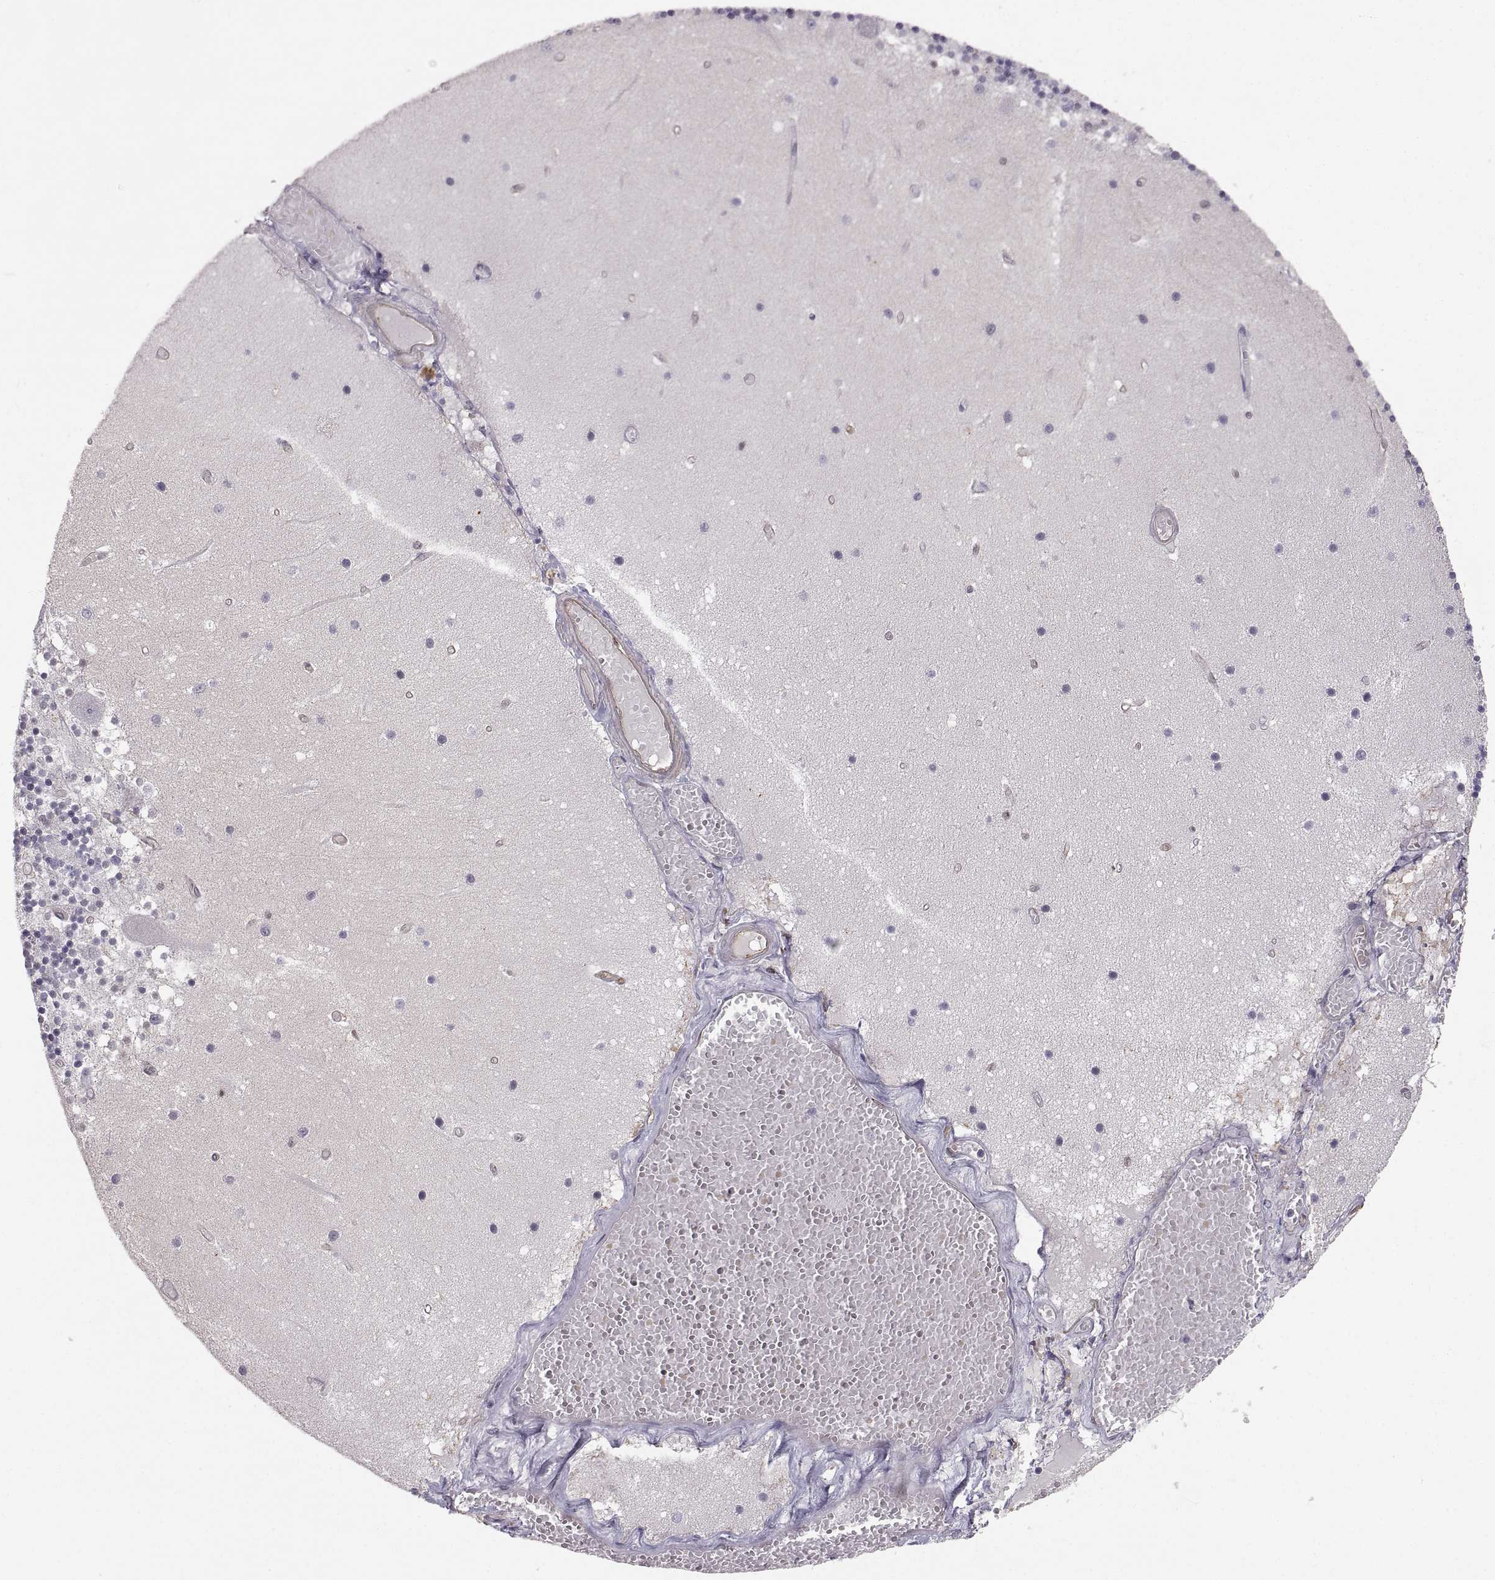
{"staining": {"intensity": "negative", "quantity": "none", "location": "none"}, "tissue": "cerebellum", "cell_type": "Cells in granular layer", "image_type": "normal", "snomed": [{"axis": "morphology", "description": "Normal tissue, NOS"}, {"axis": "topography", "description": "Cerebellum"}], "caption": "This histopathology image is of unremarkable cerebellum stained with IHC to label a protein in brown with the nuclei are counter-stained blue. There is no expression in cells in granular layer. (DAB (3,3'-diaminobenzidine) IHC, high magnification).", "gene": "PGM5", "patient": {"sex": "female", "age": 28}}